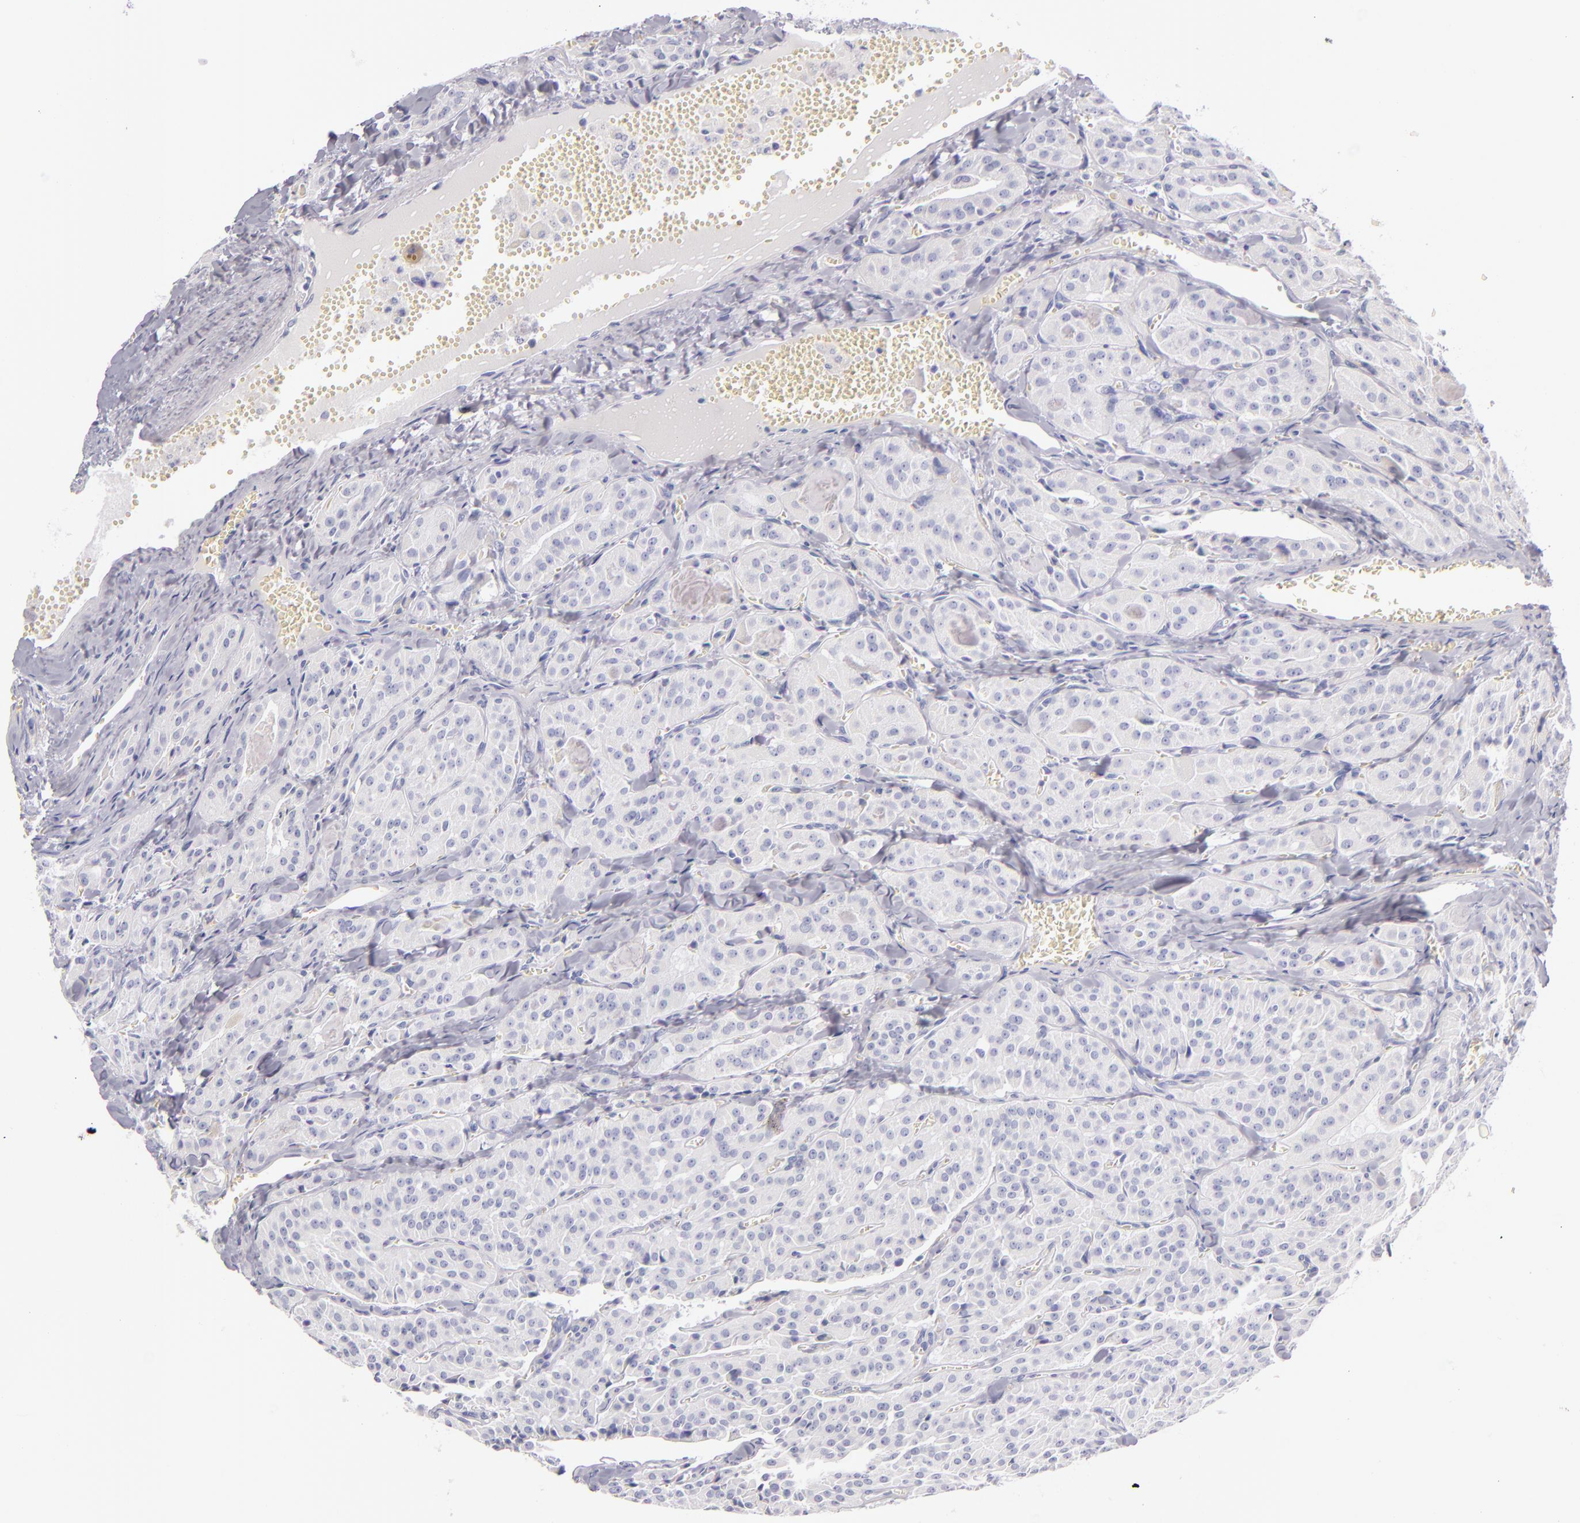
{"staining": {"intensity": "negative", "quantity": "none", "location": "none"}, "tissue": "thyroid cancer", "cell_type": "Tumor cells", "image_type": "cancer", "snomed": [{"axis": "morphology", "description": "Carcinoma, NOS"}, {"axis": "topography", "description": "Thyroid gland"}], "caption": "Protein analysis of thyroid cancer (carcinoma) displays no significant staining in tumor cells. (DAB immunohistochemistry (IHC) with hematoxylin counter stain).", "gene": "FABP1", "patient": {"sex": "male", "age": 76}}